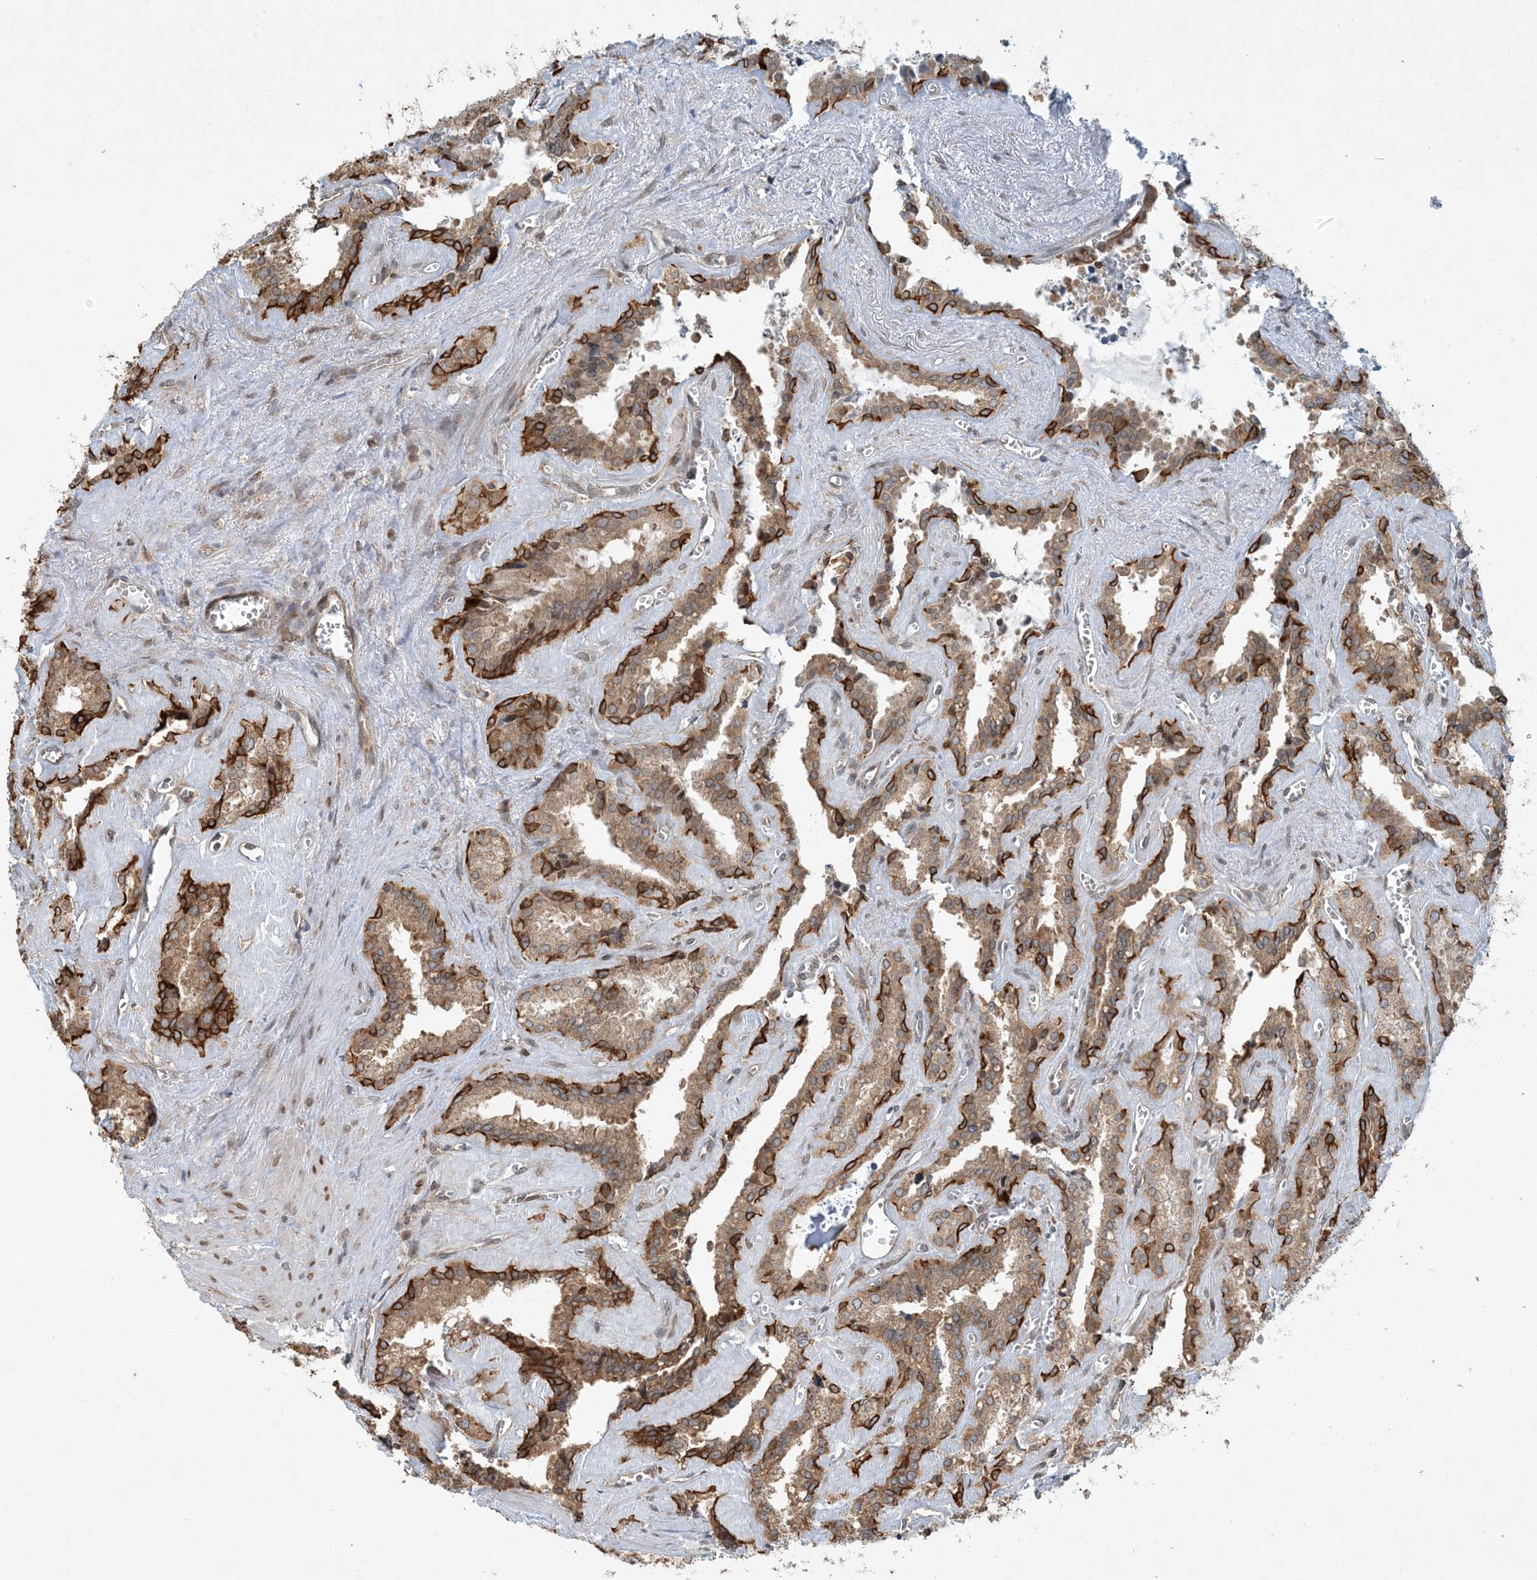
{"staining": {"intensity": "strong", "quantity": "25%-75%", "location": "cytoplasmic/membranous"}, "tissue": "seminal vesicle", "cell_type": "Glandular cells", "image_type": "normal", "snomed": [{"axis": "morphology", "description": "Normal tissue, NOS"}, {"axis": "topography", "description": "Prostate"}, {"axis": "topography", "description": "Seminal veicle"}], "caption": "IHC of normal human seminal vesicle exhibits high levels of strong cytoplasmic/membranous positivity in approximately 25%-75% of glandular cells.", "gene": "COMMD8", "patient": {"sex": "male", "age": 59}}